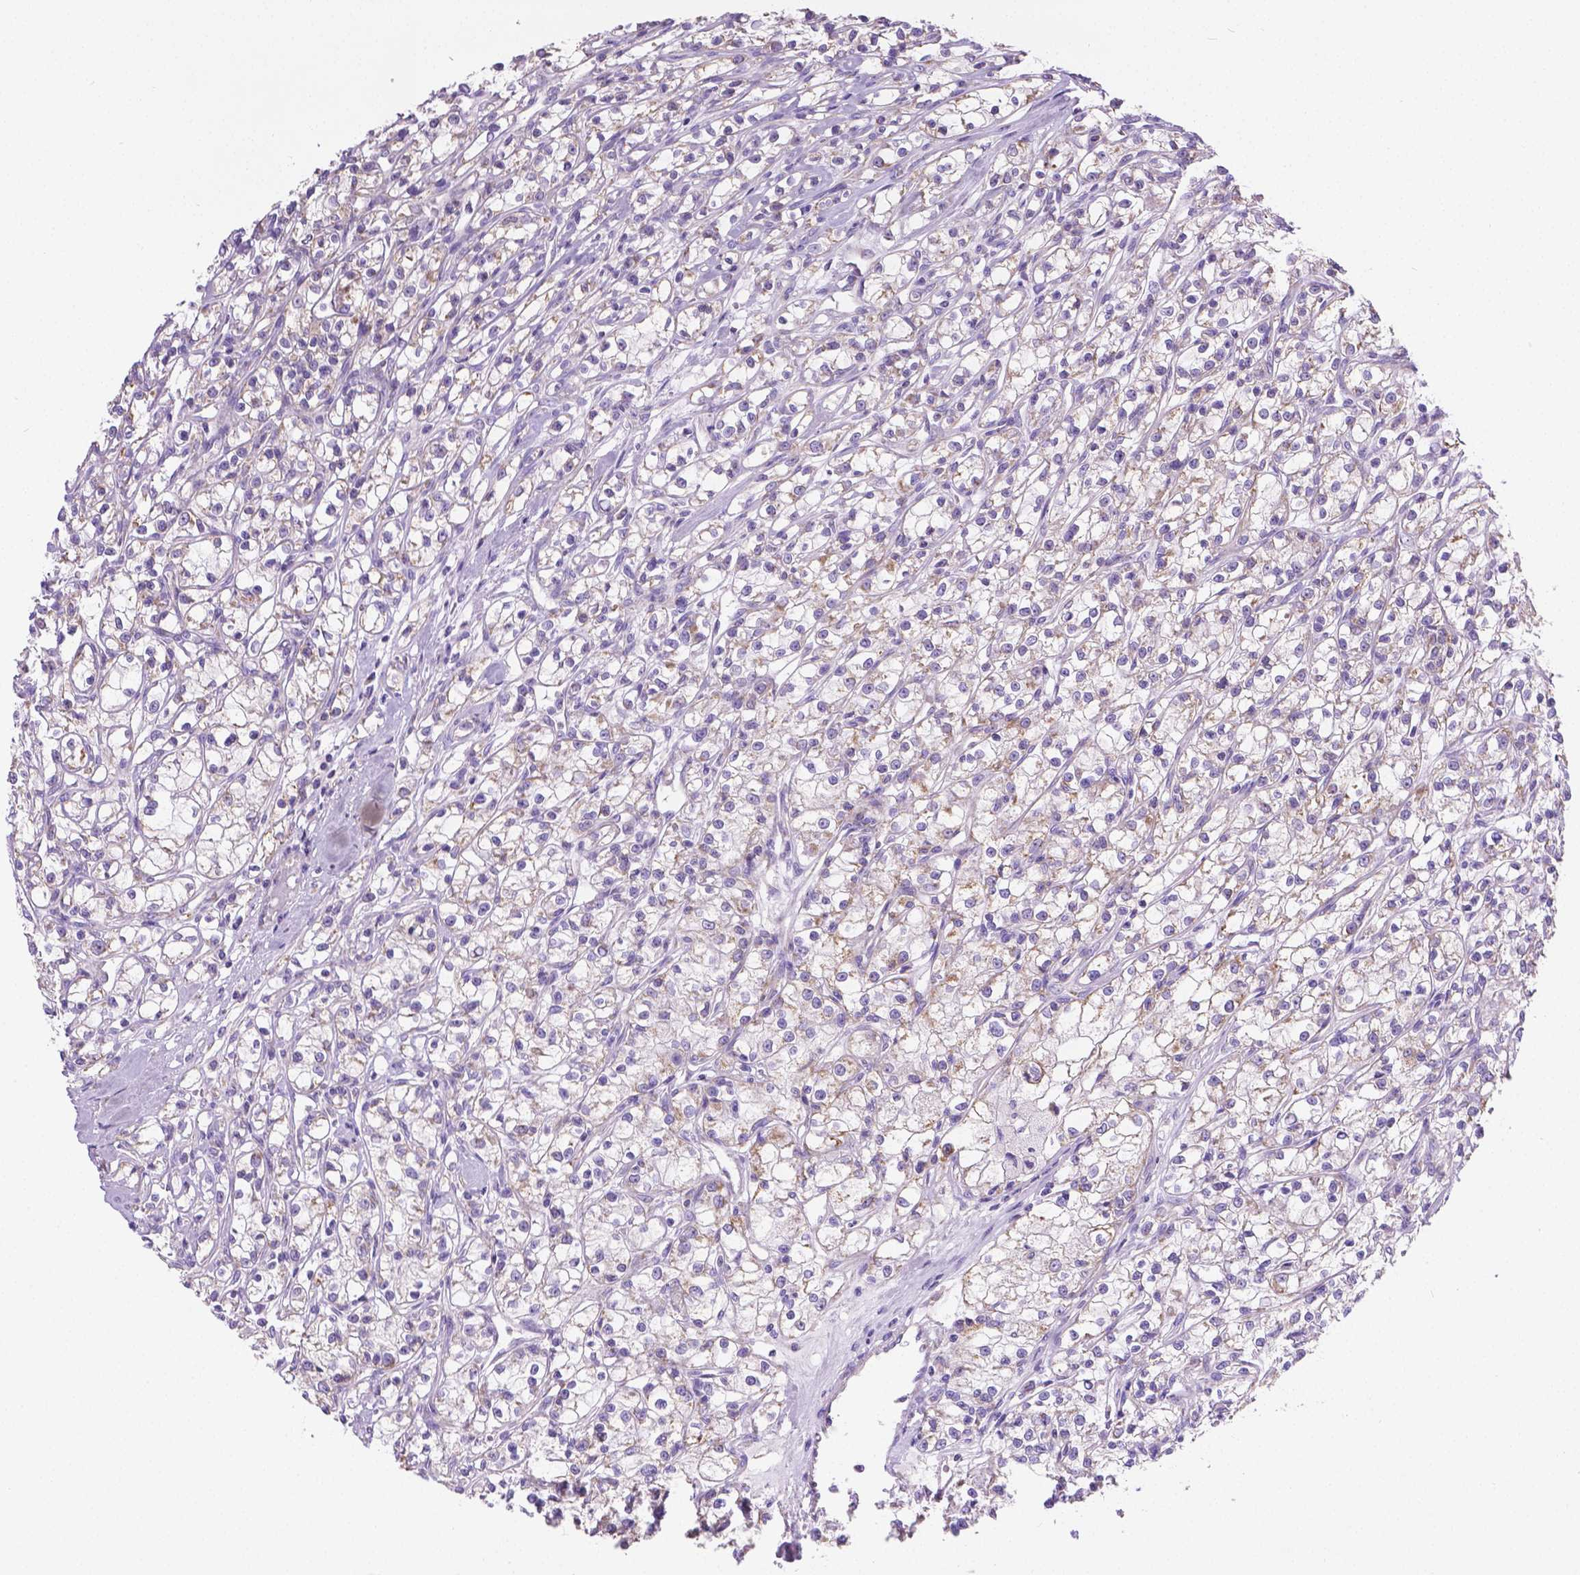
{"staining": {"intensity": "weak", "quantity": "<25%", "location": "cytoplasmic/membranous"}, "tissue": "renal cancer", "cell_type": "Tumor cells", "image_type": "cancer", "snomed": [{"axis": "morphology", "description": "Adenocarcinoma, NOS"}, {"axis": "topography", "description": "Kidney"}], "caption": "This histopathology image is of renal cancer (adenocarcinoma) stained with IHC to label a protein in brown with the nuclei are counter-stained blue. There is no positivity in tumor cells.", "gene": "CSPG5", "patient": {"sex": "female", "age": 59}}